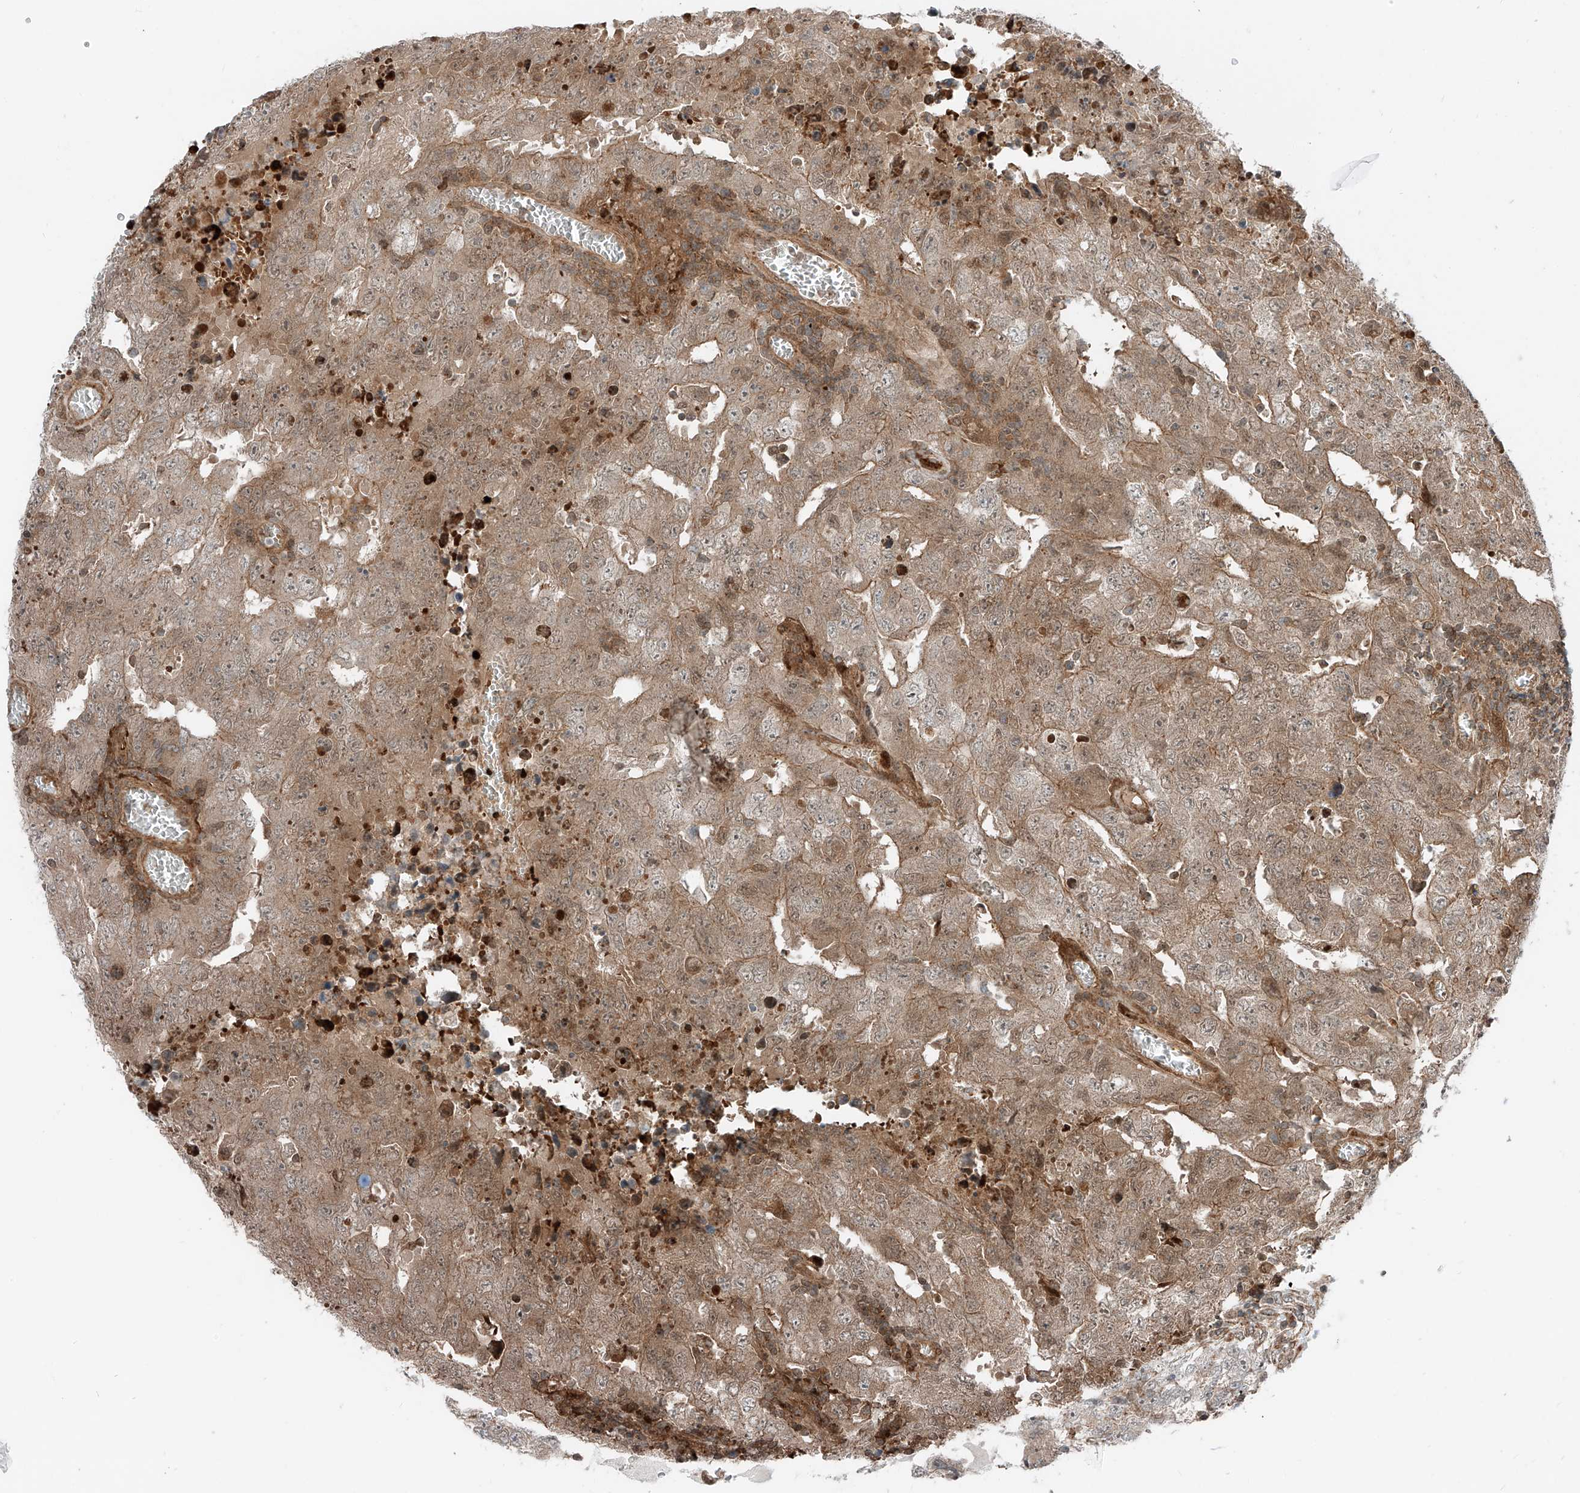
{"staining": {"intensity": "moderate", "quantity": ">75%", "location": "cytoplasmic/membranous,nuclear"}, "tissue": "testis cancer", "cell_type": "Tumor cells", "image_type": "cancer", "snomed": [{"axis": "morphology", "description": "Carcinoma, Embryonal, NOS"}, {"axis": "topography", "description": "Testis"}], "caption": "Protein expression analysis of human testis cancer reveals moderate cytoplasmic/membranous and nuclear expression in about >75% of tumor cells.", "gene": "USP48", "patient": {"sex": "male", "age": 26}}